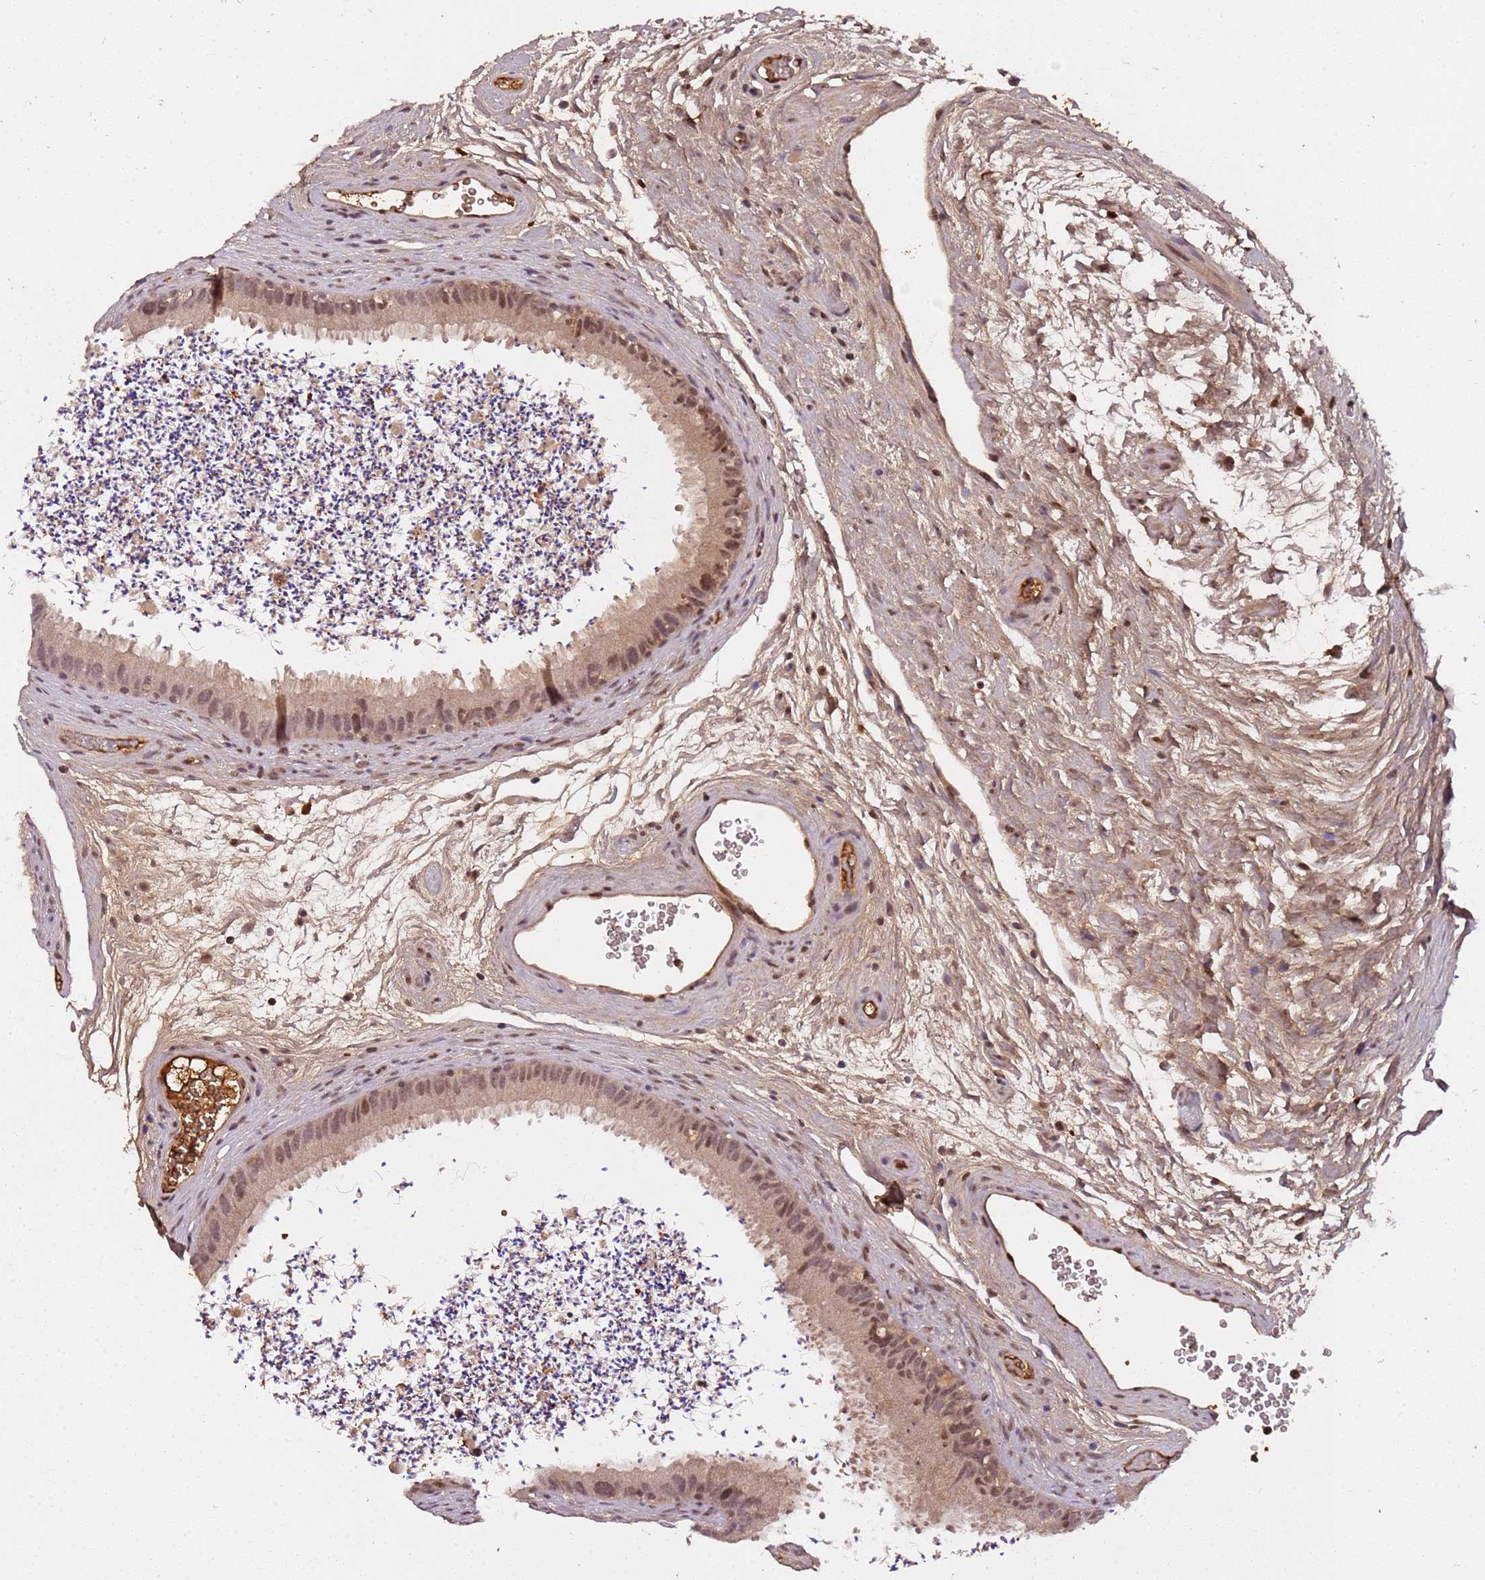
{"staining": {"intensity": "moderate", "quantity": ">75%", "location": "nuclear"}, "tissue": "epididymis", "cell_type": "Glandular cells", "image_type": "normal", "snomed": [{"axis": "morphology", "description": "Normal tissue, NOS"}, {"axis": "topography", "description": "Epididymis, spermatic cord, NOS"}], "caption": "This image demonstrates immunohistochemistry (IHC) staining of unremarkable human epididymis, with medium moderate nuclear expression in approximately >75% of glandular cells.", "gene": "COL1A2", "patient": {"sex": "male", "age": 50}}